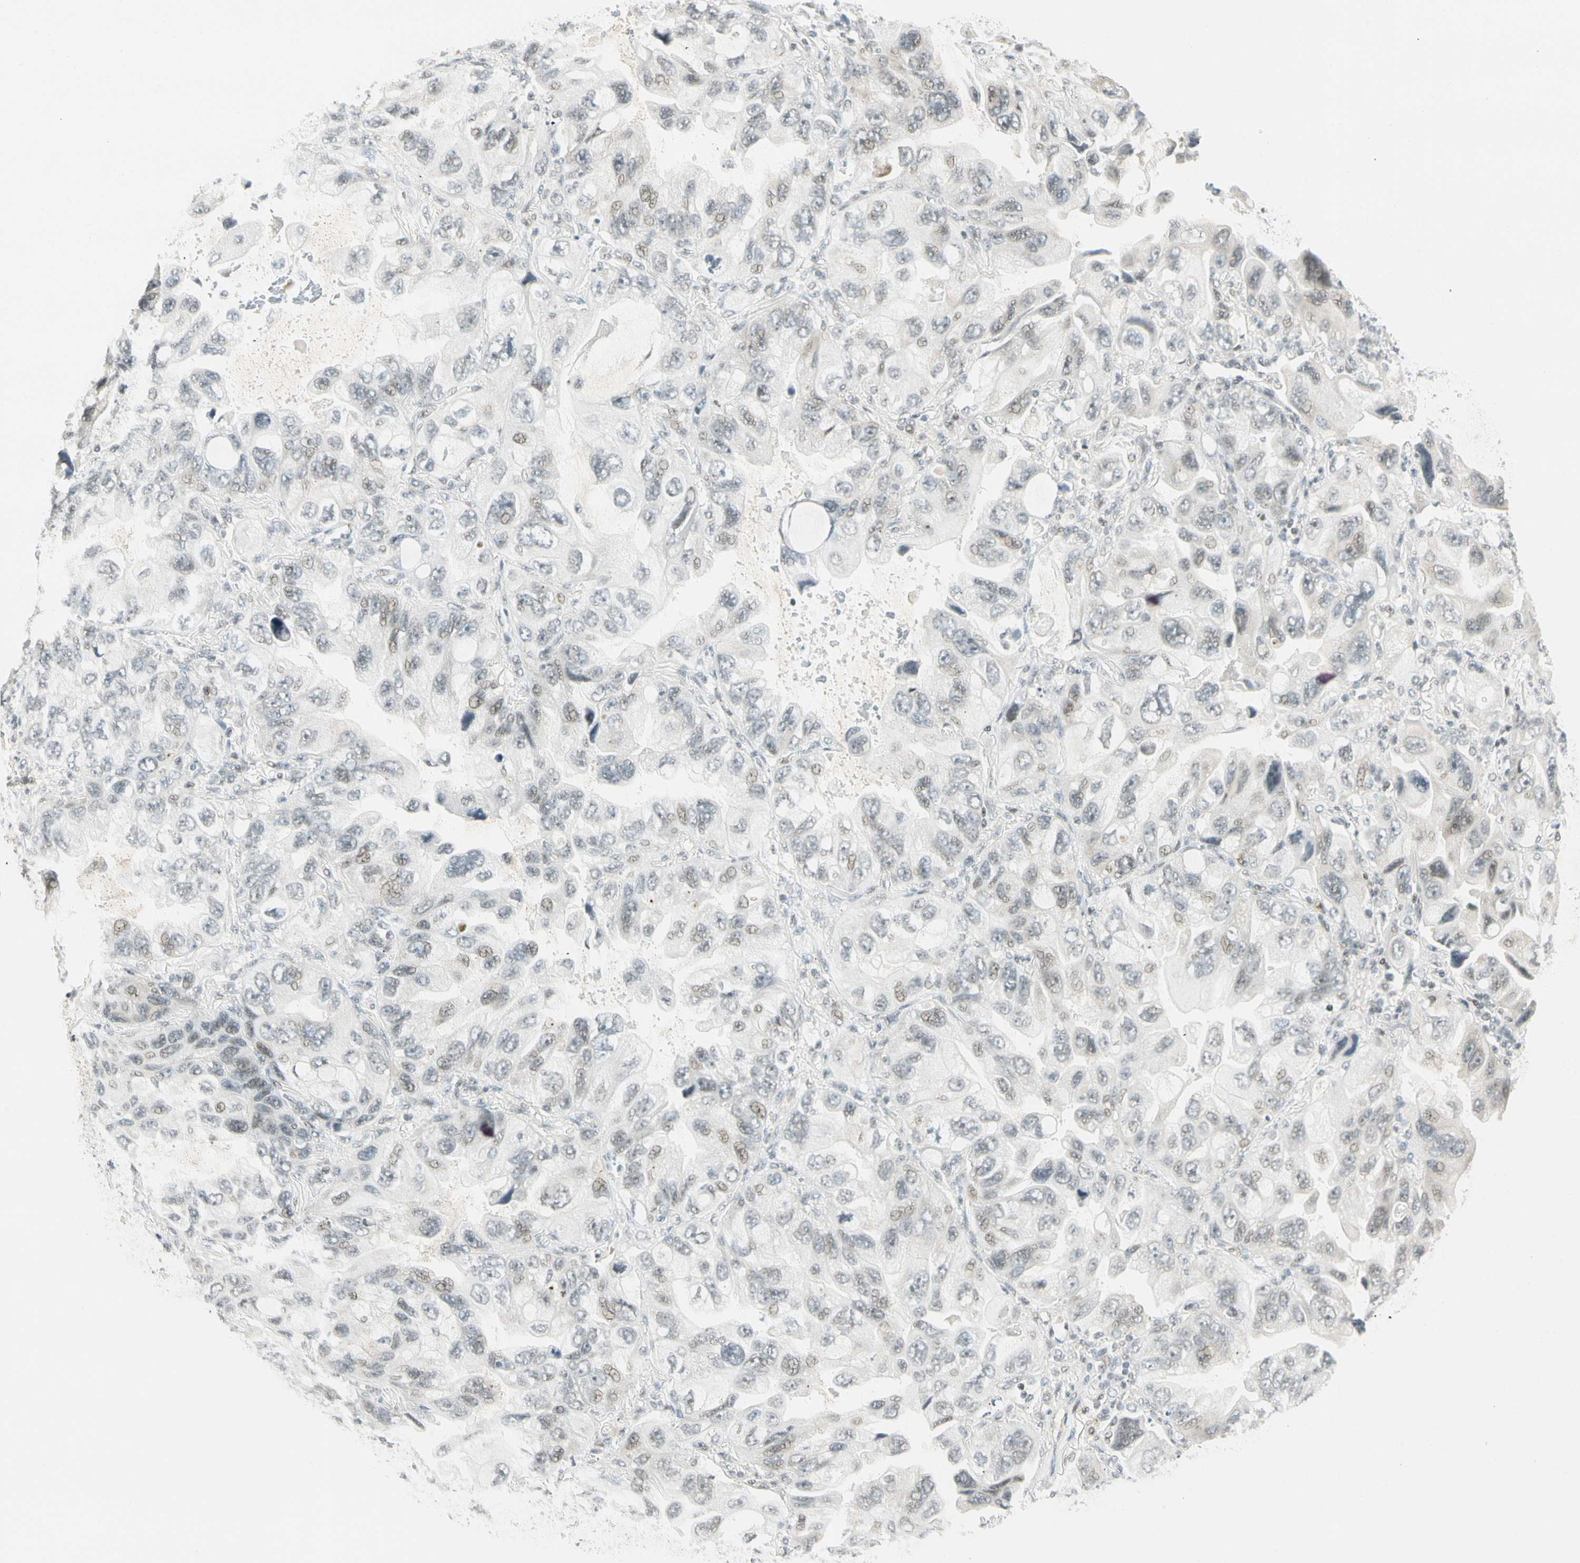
{"staining": {"intensity": "weak", "quantity": "<25%", "location": "nuclear"}, "tissue": "lung cancer", "cell_type": "Tumor cells", "image_type": "cancer", "snomed": [{"axis": "morphology", "description": "Squamous cell carcinoma, NOS"}, {"axis": "topography", "description": "Lung"}], "caption": "An image of lung cancer stained for a protein displays no brown staining in tumor cells. (DAB (3,3'-diaminobenzidine) immunohistochemistry (IHC), high magnification).", "gene": "SMAD3", "patient": {"sex": "female", "age": 73}}